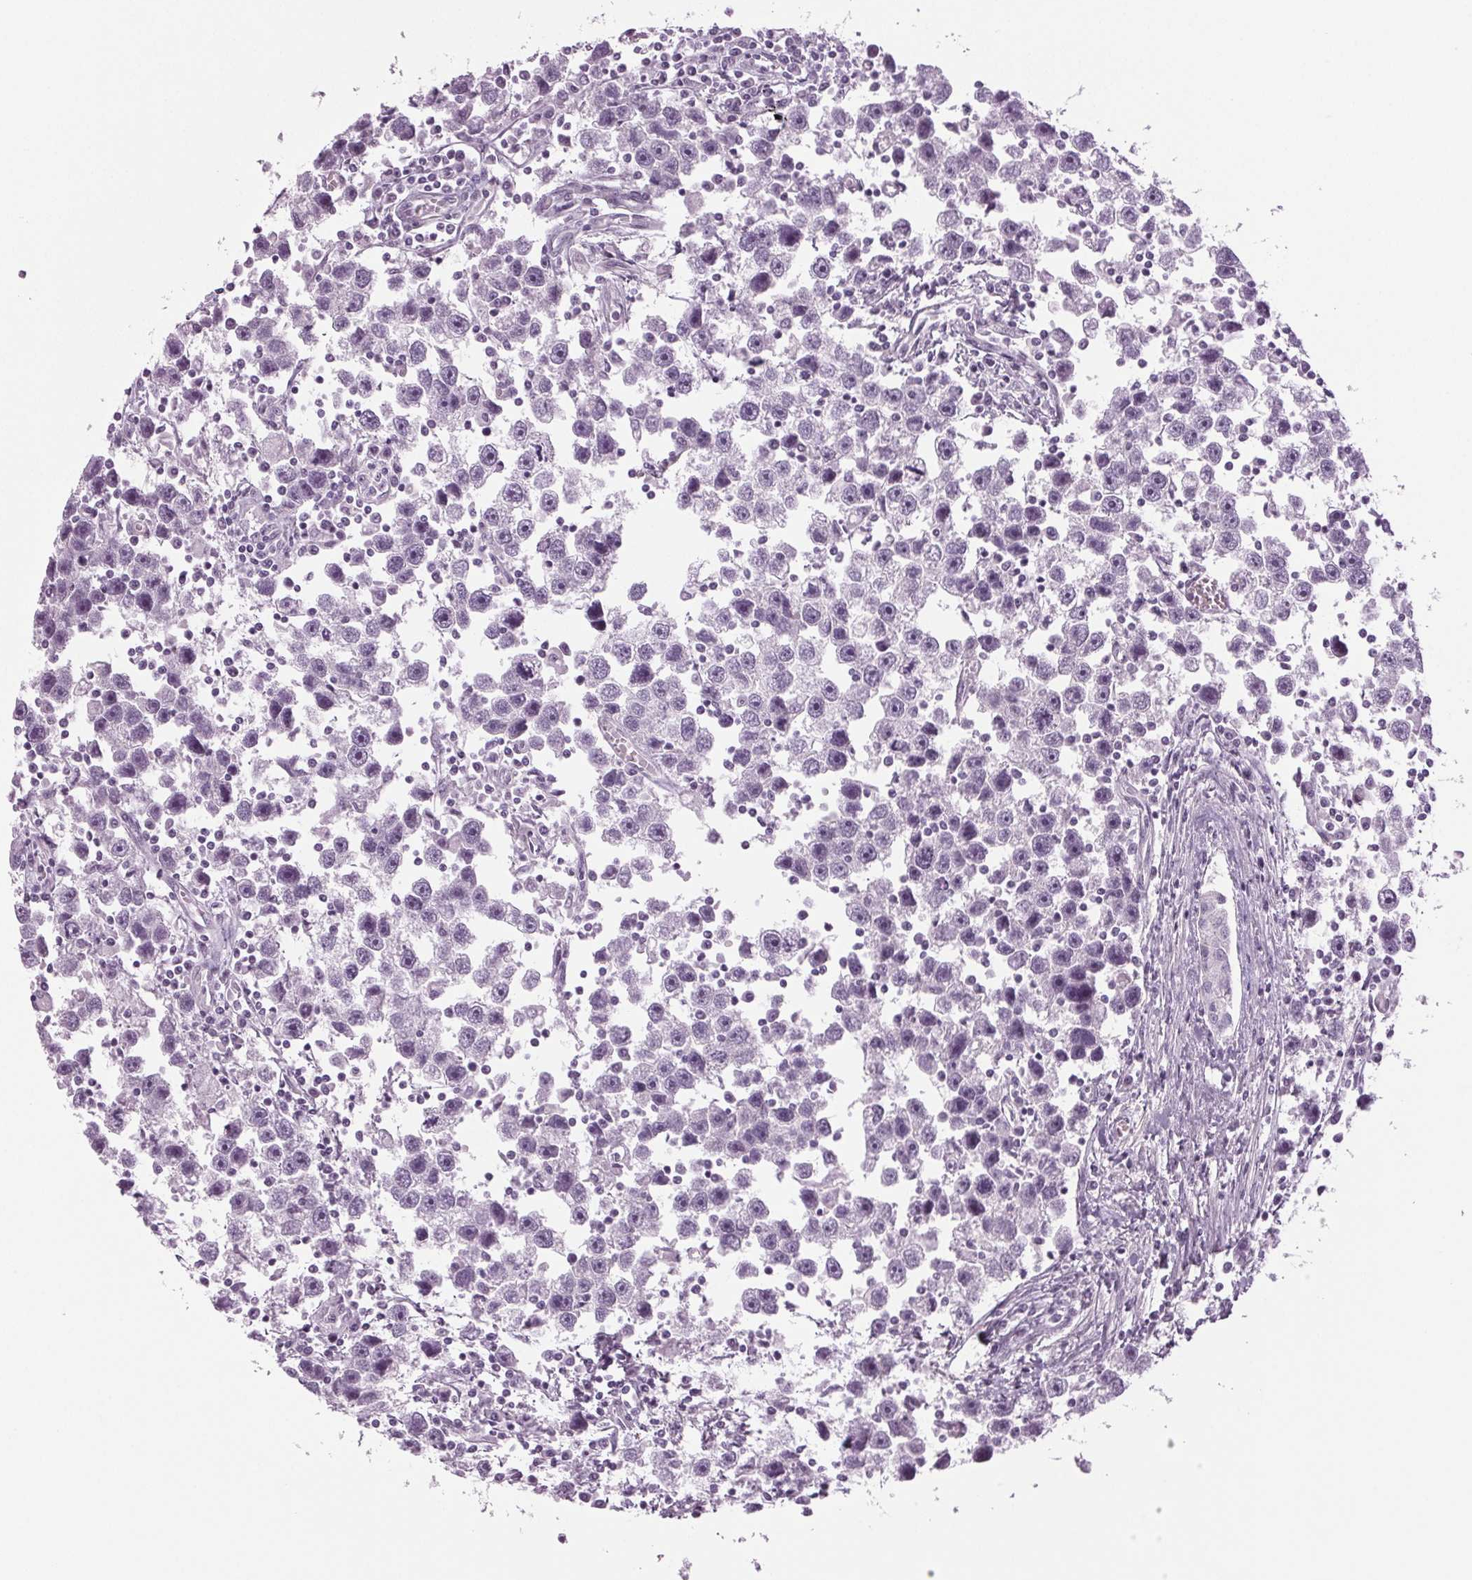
{"staining": {"intensity": "negative", "quantity": "none", "location": "none"}, "tissue": "testis cancer", "cell_type": "Tumor cells", "image_type": "cancer", "snomed": [{"axis": "morphology", "description": "Seminoma, NOS"}, {"axis": "topography", "description": "Testis"}], "caption": "Testis seminoma was stained to show a protein in brown. There is no significant positivity in tumor cells.", "gene": "BHLHE22", "patient": {"sex": "male", "age": 30}}